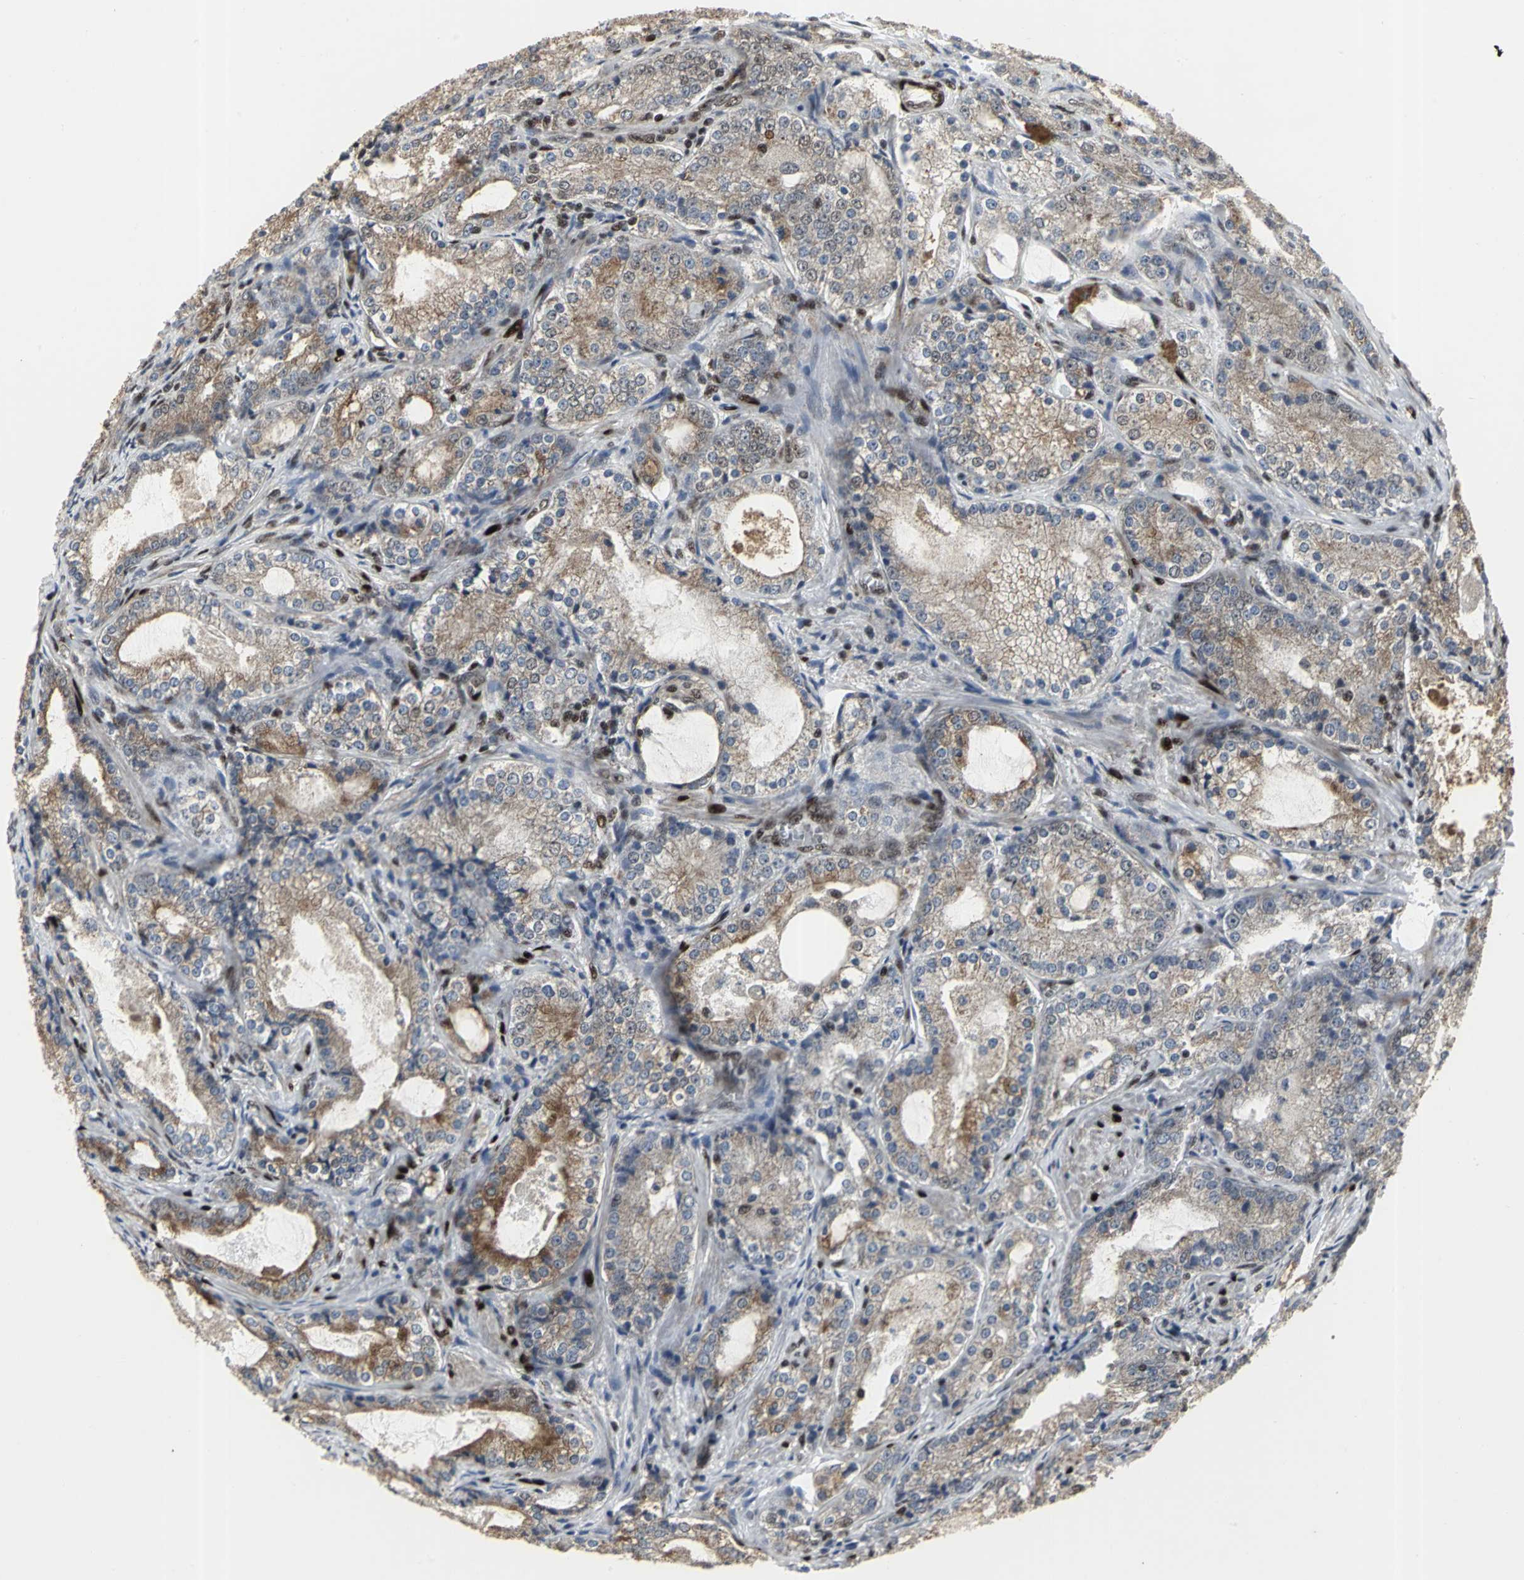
{"staining": {"intensity": "moderate", "quantity": ">75%", "location": "cytoplasmic/membranous"}, "tissue": "prostate cancer", "cell_type": "Tumor cells", "image_type": "cancer", "snomed": [{"axis": "morphology", "description": "Adenocarcinoma, High grade"}, {"axis": "topography", "description": "Prostate"}], "caption": "A medium amount of moderate cytoplasmic/membranous staining is seen in approximately >75% of tumor cells in prostate adenocarcinoma (high-grade) tissue. (DAB (3,3'-diaminobenzidine) = brown stain, brightfield microscopy at high magnification).", "gene": "SRF", "patient": {"sex": "male", "age": 63}}